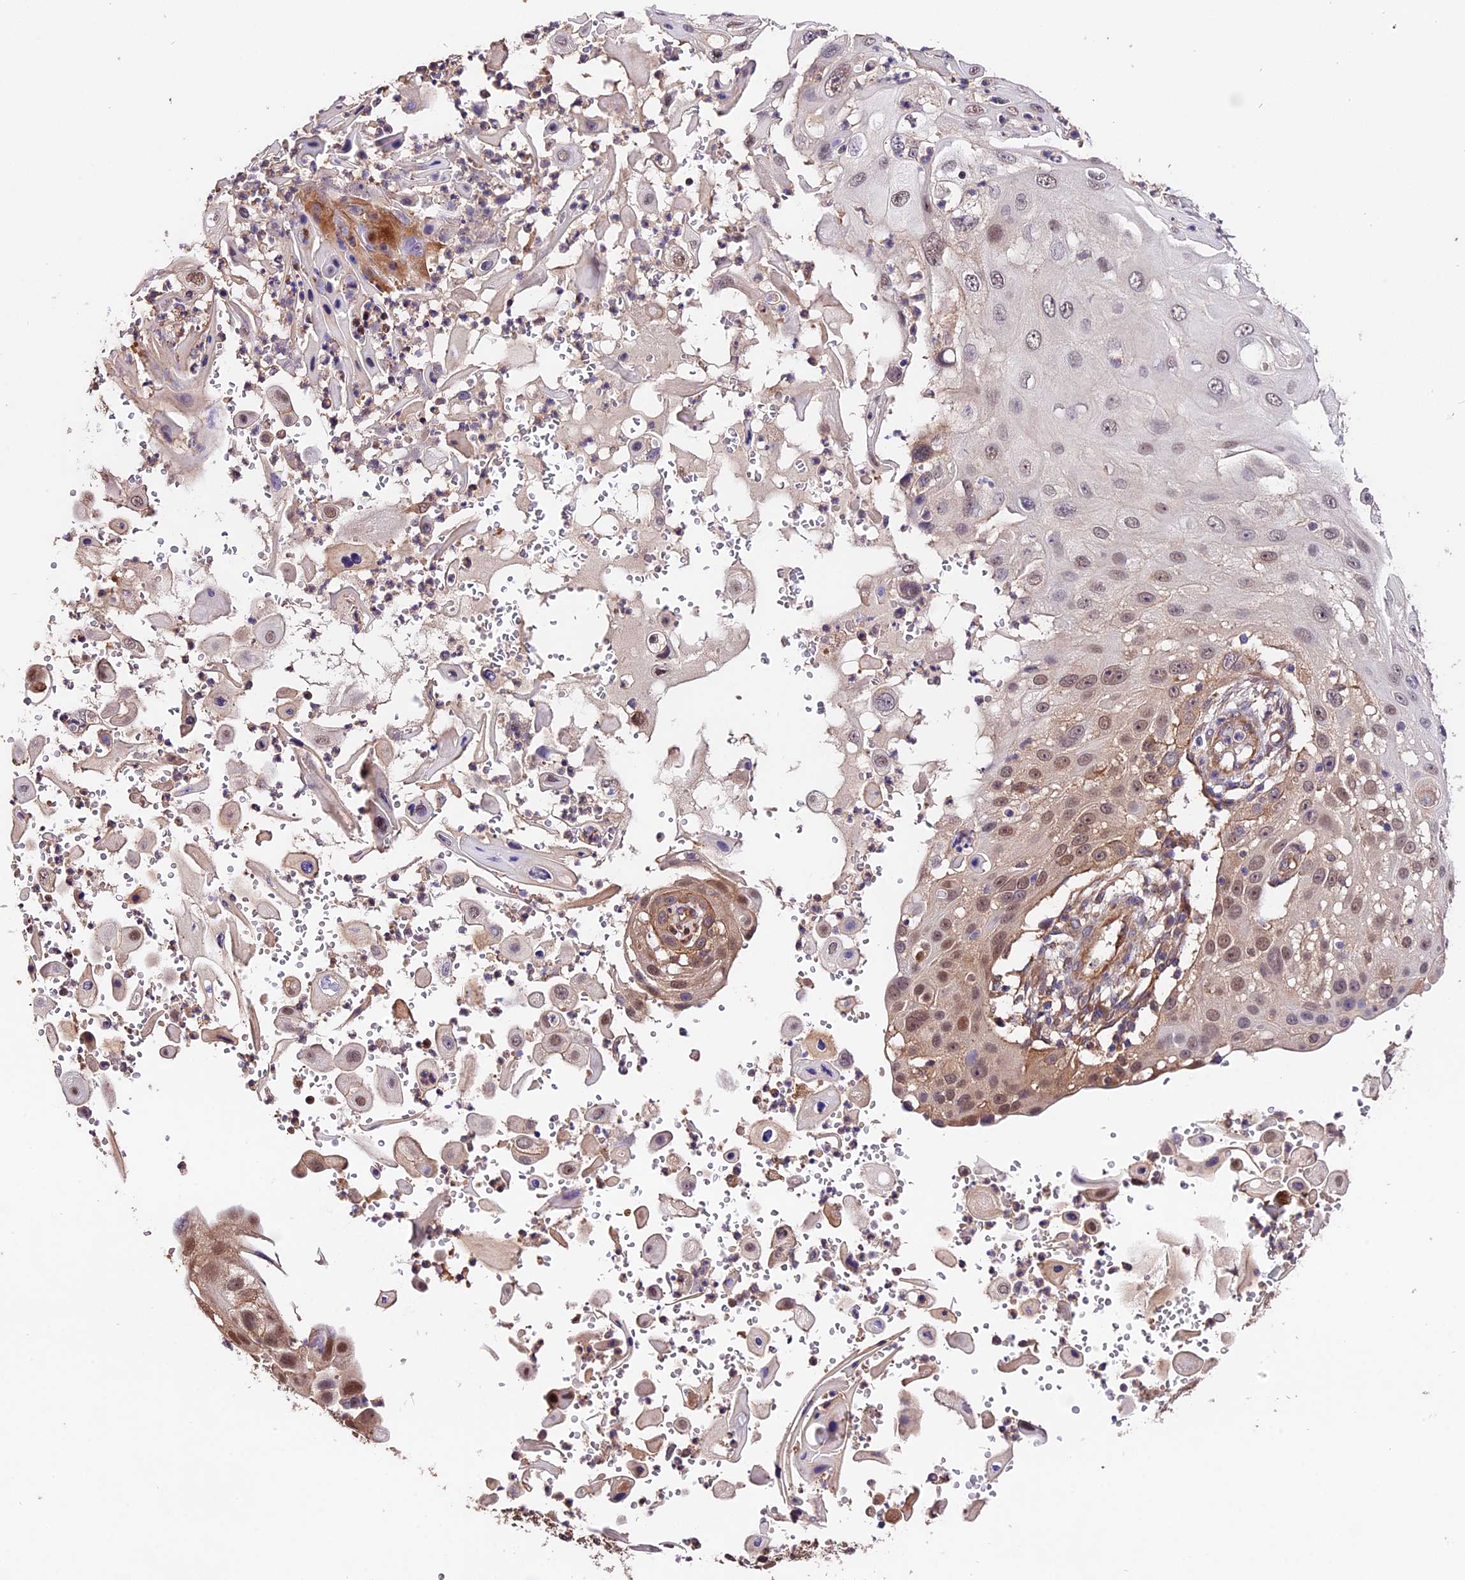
{"staining": {"intensity": "moderate", "quantity": "<25%", "location": "cytoplasmic/membranous,nuclear"}, "tissue": "skin cancer", "cell_type": "Tumor cells", "image_type": "cancer", "snomed": [{"axis": "morphology", "description": "Squamous cell carcinoma, NOS"}, {"axis": "topography", "description": "Skin"}], "caption": "This is a photomicrograph of immunohistochemistry staining of skin cancer, which shows moderate positivity in the cytoplasmic/membranous and nuclear of tumor cells.", "gene": "CES3", "patient": {"sex": "female", "age": 44}}